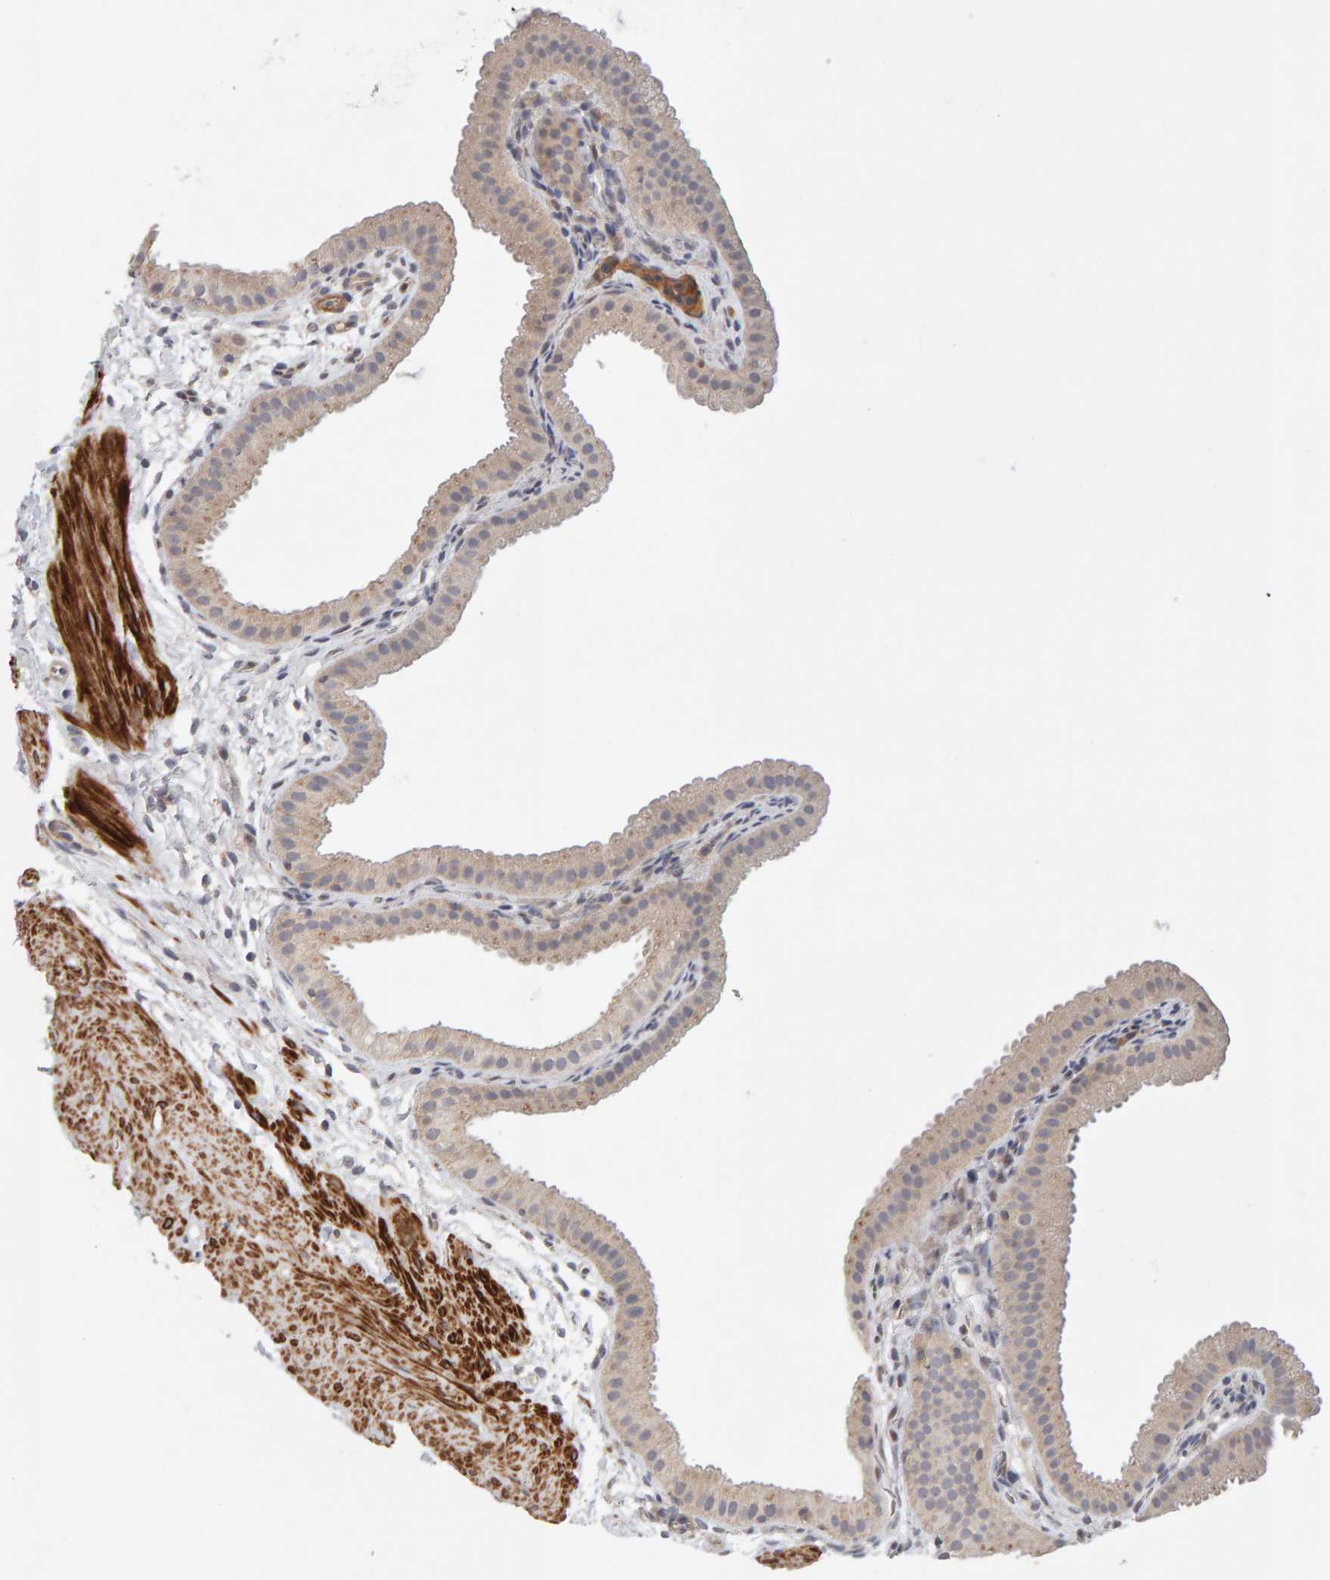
{"staining": {"intensity": "weak", "quantity": ">75%", "location": "cytoplasmic/membranous"}, "tissue": "gallbladder", "cell_type": "Glandular cells", "image_type": "normal", "snomed": [{"axis": "morphology", "description": "Normal tissue, NOS"}, {"axis": "topography", "description": "Gallbladder"}], "caption": "This is a histology image of immunohistochemistry staining of normal gallbladder, which shows weak positivity in the cytoplasmic/membranous of glandular cells.", "gene": "NUDCD1", "patient": {"sex": "female", "age": 64}}